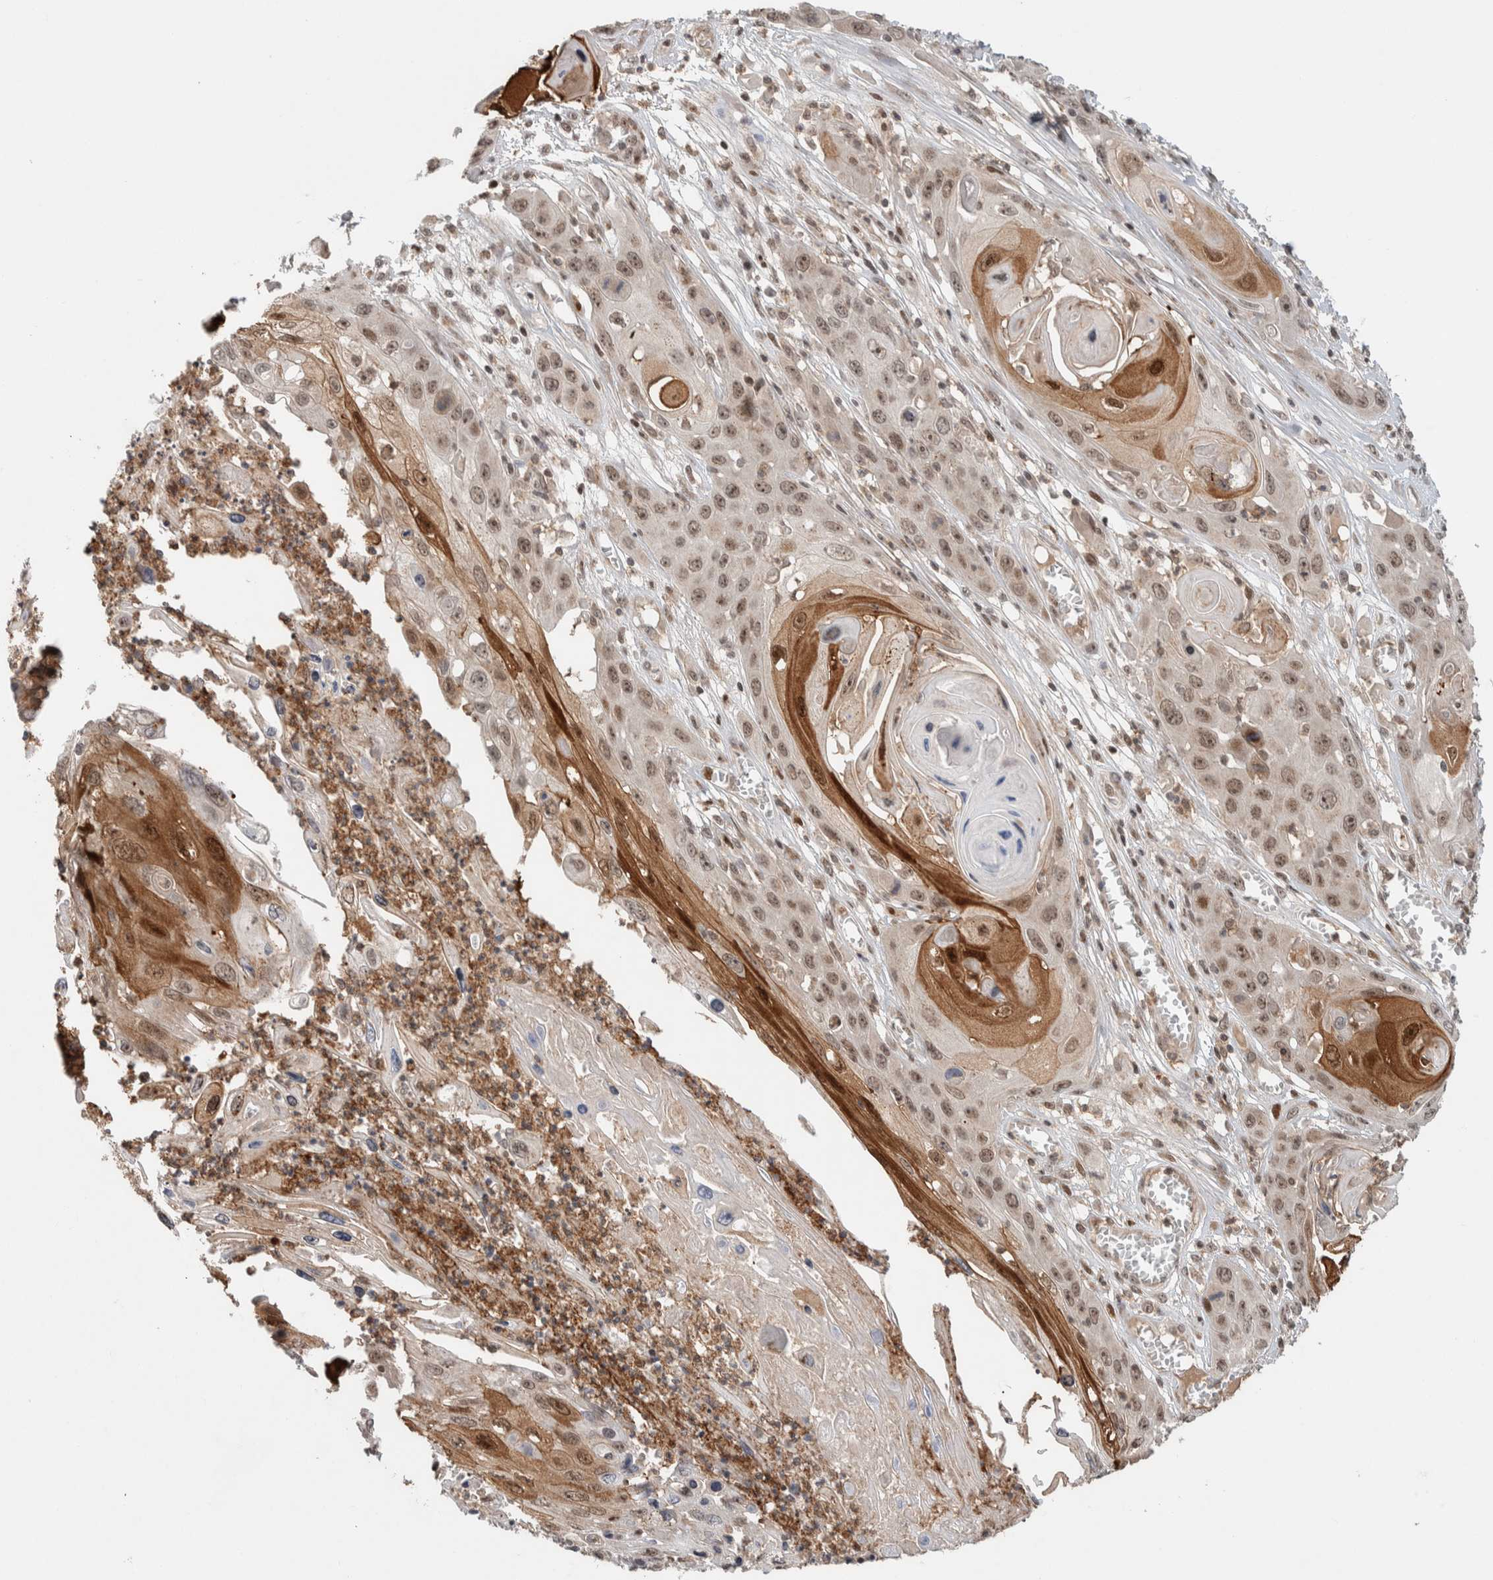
{"staining": {"intensity": "weak", "quantity": ">75%", "location": "nuclear"}, "tissue": "skin cancer", "cell_type": "Tumor cells", "image_type": "cancer", "snomed": [{"axis": "morphology", "description": "Squamous cell carcinoma, NOS"}, {"axis": "topography", "description": "Skin"}], "caption": "Protein expression analysis of skin cancer displays weak nuclear staining in approximately >75% of tumor cells.", "gene": "ZNF521", "patient": {"sex": "male", "age": 55}}